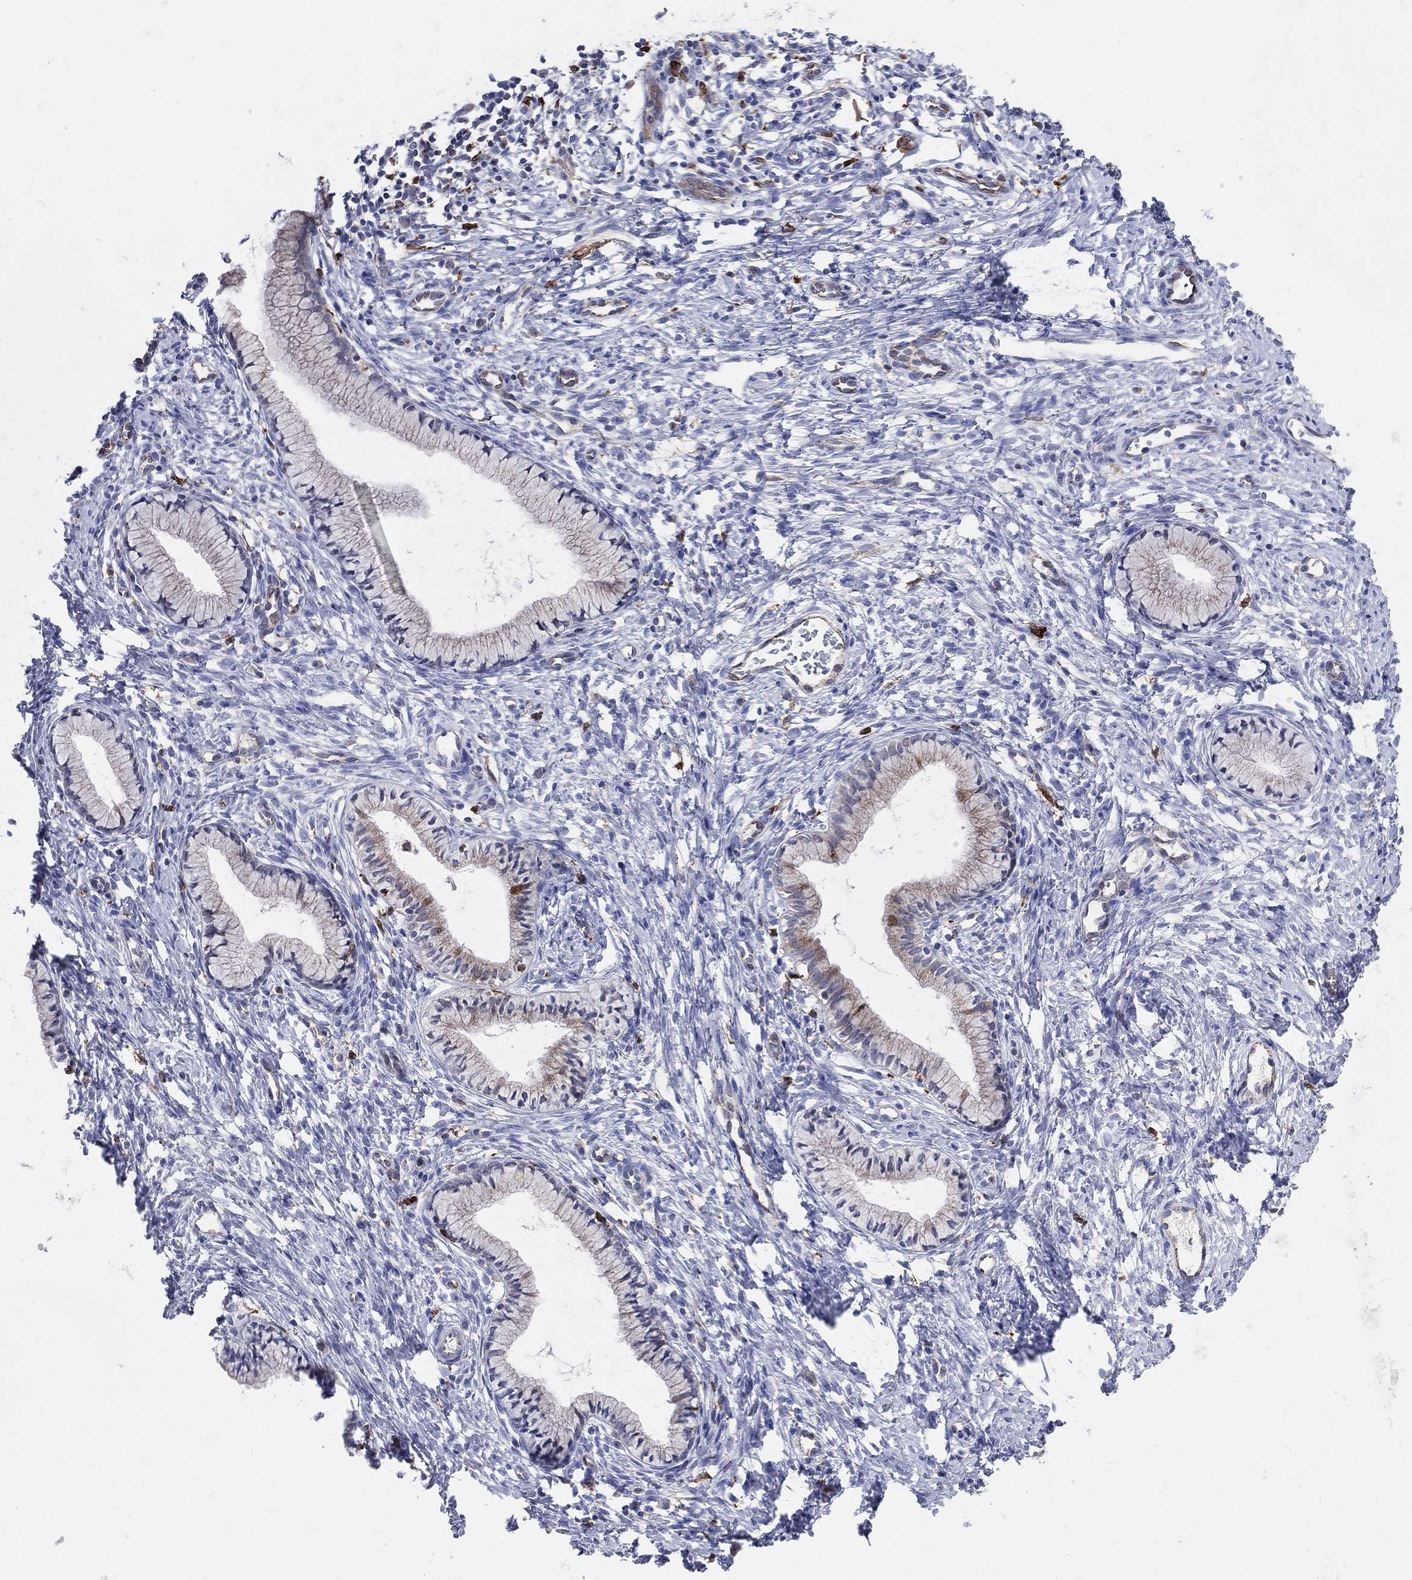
{"staining": {"intensity": "moderate", "quantity": "<25%", "location": "cytoplasmic/membranous"}, "tissue": "cervix", "cell_type": "Glandular cells", "image_type": "normal", "snomed": [{"axis": "morphology", "description": "Normal tissue, NOS"}, {"axis": "topography", "description": "Cervix"}], "caption": "There is low levels of moderate cytoplasmic/membranous staining in glandular cells of unremarkable cervix, as demonstrated by immunohistochemical staining (brown color).", "gene": "CD74", "patient": {"sex": "female", "age": 39}}